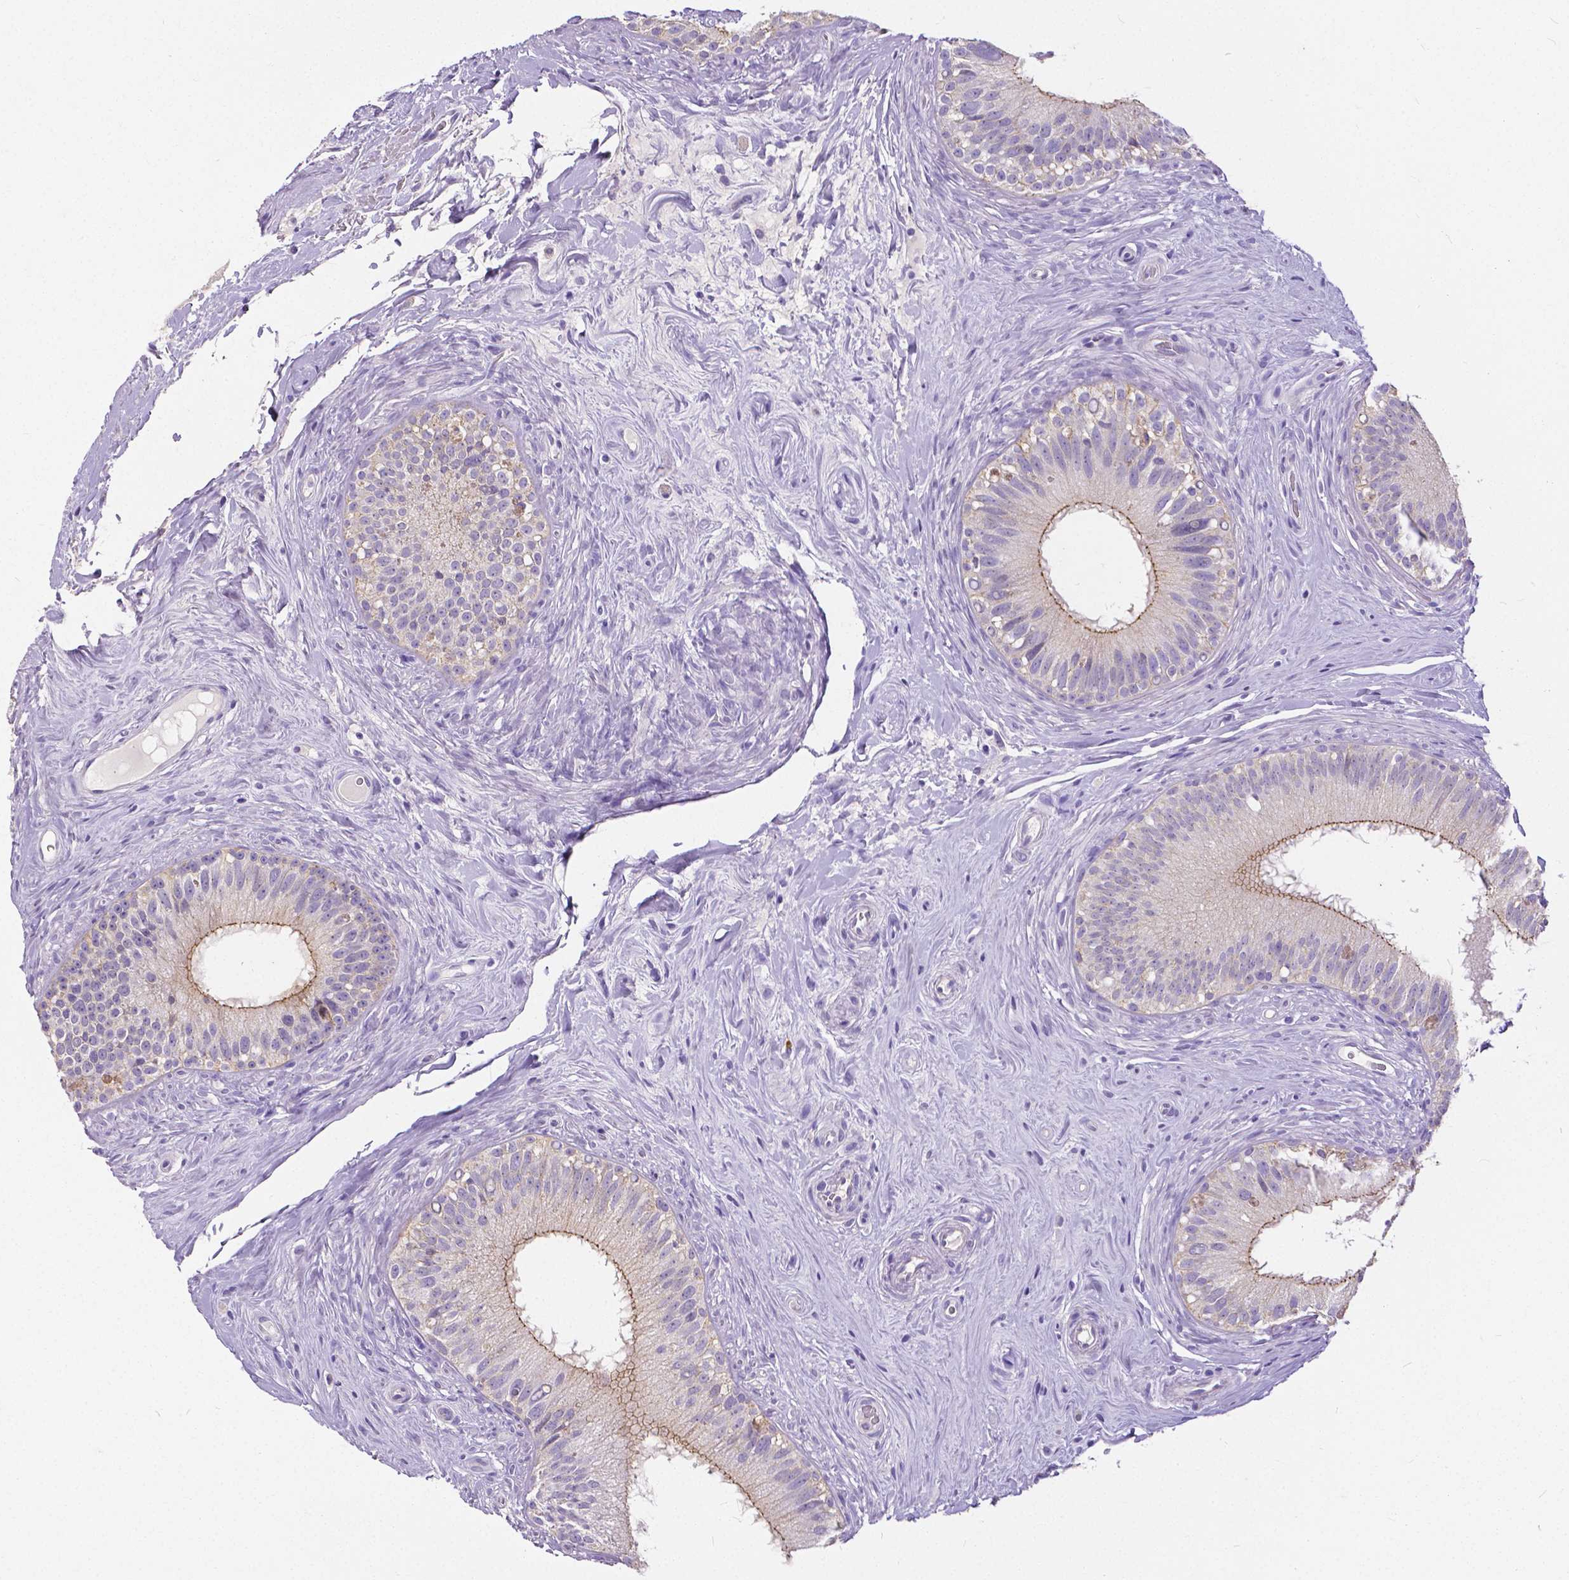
{"staining": {"intensity": "moderate", "quantity": ">75%", "location": "cytoplasmic/membranous"}, "tissue": "epididymis", "cell_type": "Glandular cells", "image_type": "normal", "snomed": [{"axis": "morphology", "description": "Normal tissue, NOS"}, {"axis": "topography", "description": "Epididymis"}], "caption": "Immunohistochemistry (IHC) staining of unremarkable epididymis, which reveals medium levels of moderate cytoplasmic/membranous expression in approximately >75% of glandular cells indicating moderate cytoplasmic/membranous protein staining. The staining was performed using DAB (3,3'-diaminobenzidine) (brown) for protein detection and nuclei were counterstained in hematoxylin (blue).", "gene": "OCLN", "patient": {"sex": "male", "age": 59}}